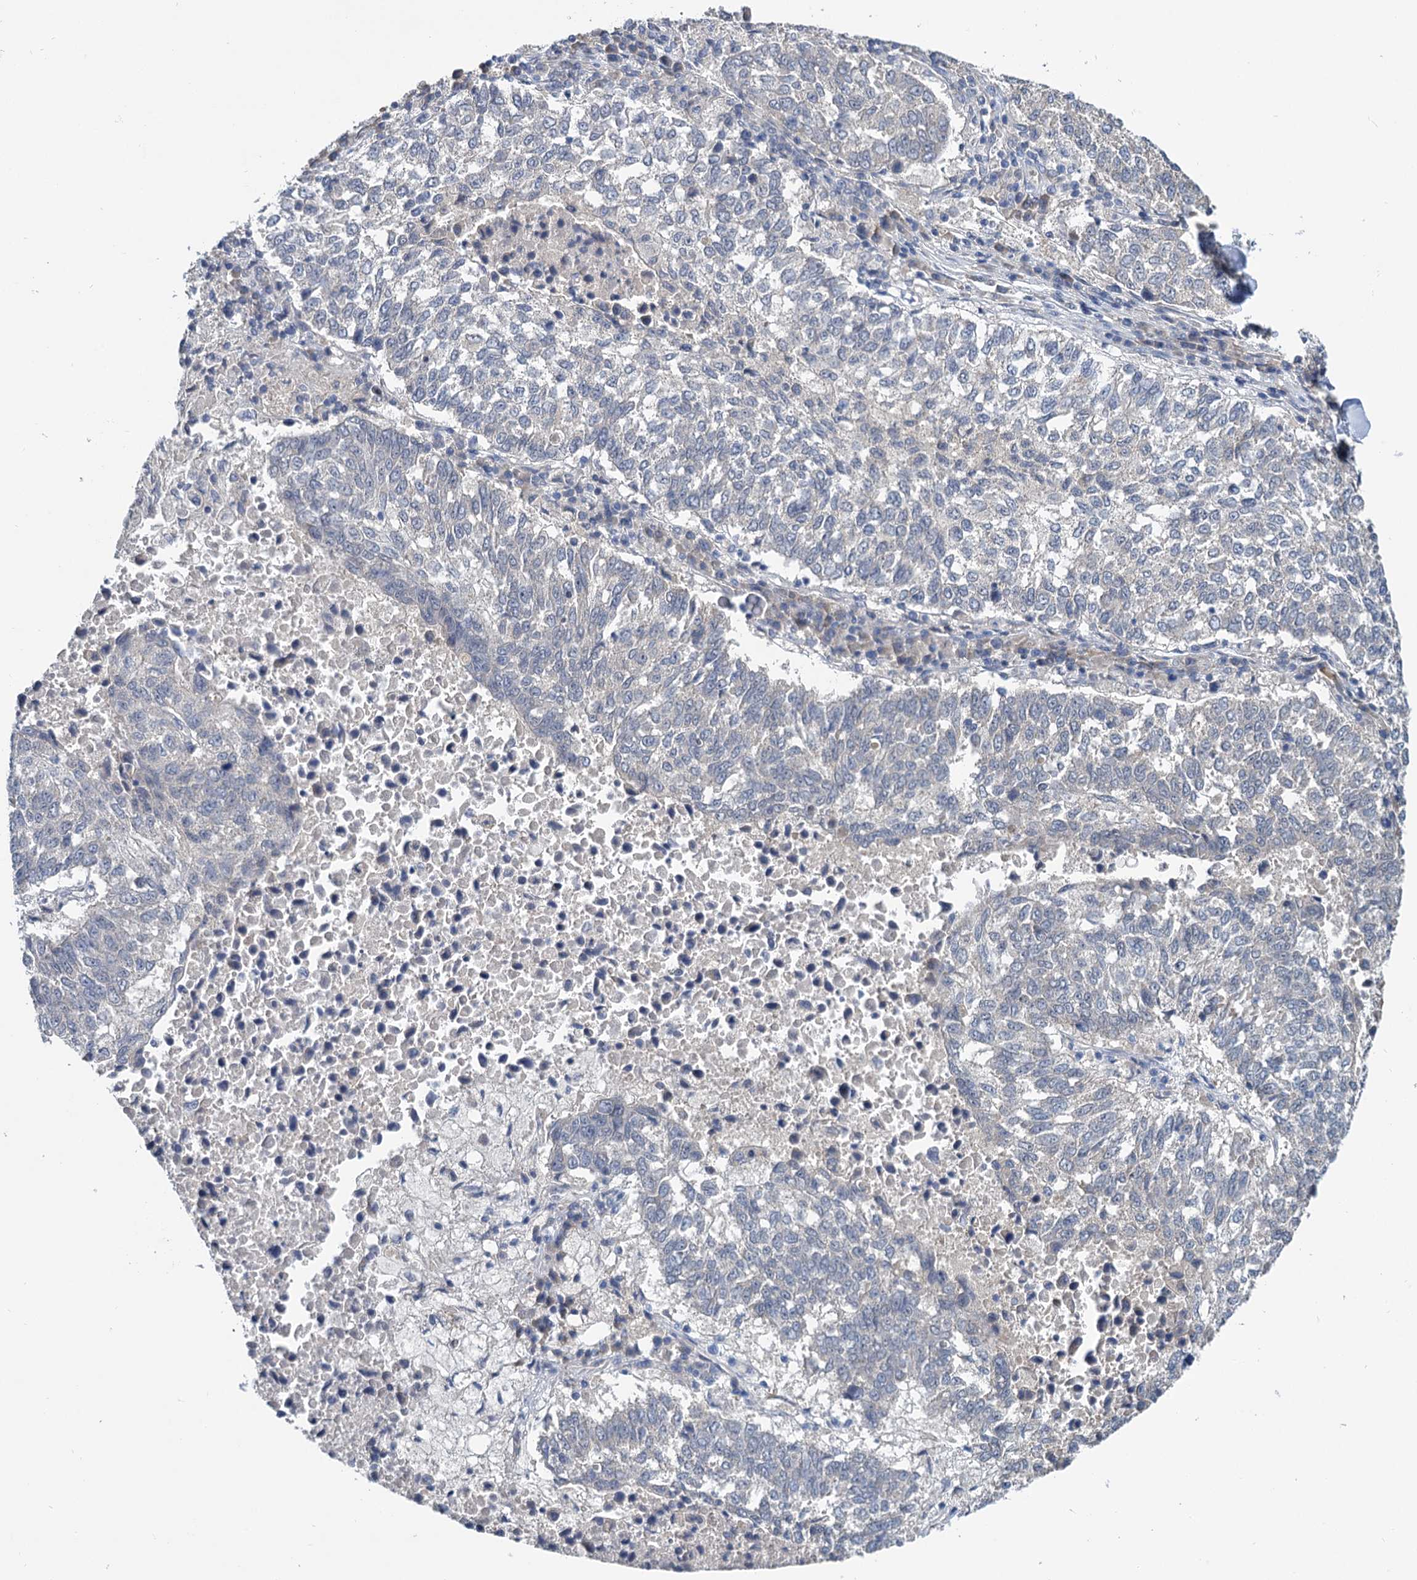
{"staining": {"intensity": "negative", "quantity": "none", "location": "none"}, "tissue": "lung cancer", "cell_type": "Tumor cells", "image_type": "cancer", "snomed": [{"axis": "morphology", "description": "Squamous cell carcinoma, NOS"}, {"axis": "topography", "description": "Lung"}], "caption": "IHC image of human squamous cell carcinoma (lung) stained for a protein (brown), which demonstrates no staining in tumor cells.", "gene": "ANKRD42", "patient": {"sex": "male", "age": 73}}